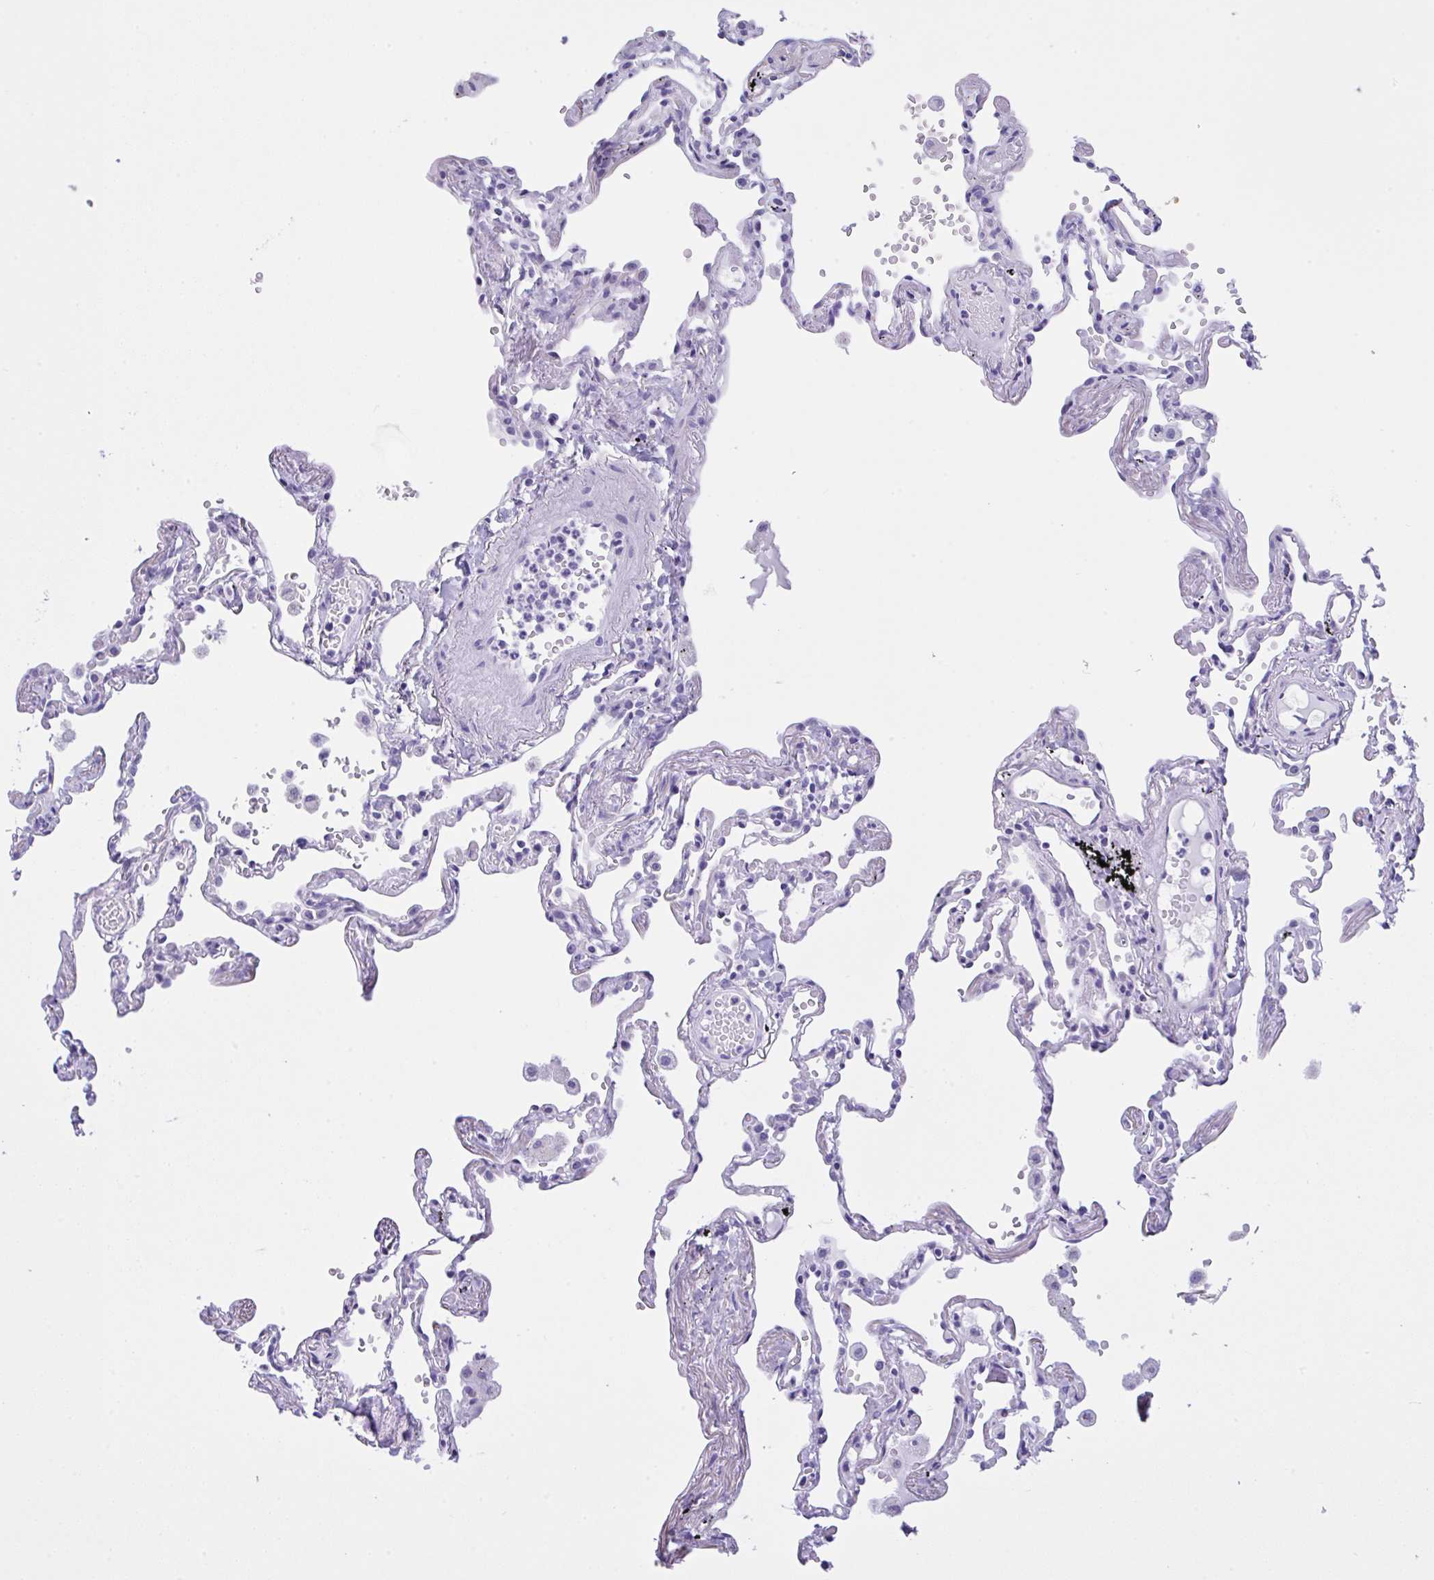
{"staining": {"intensity": "negative", "quantity": "none", "location": "none"}, "tissue": "lung", "cell_type": "Alveolar cells", "image_type": "normal", "snomed": [{"axis": "morphology", "description": "Normal tissue, NOS"}, {"axis": "topography", "description": "Lung"}], "caption": "Human lung stained for a protein using immunohistochemistry (IHC) displays no expression in alveolar cells.", "gene": "YBX2", "patient": {"sex": "female", "age": 67}}